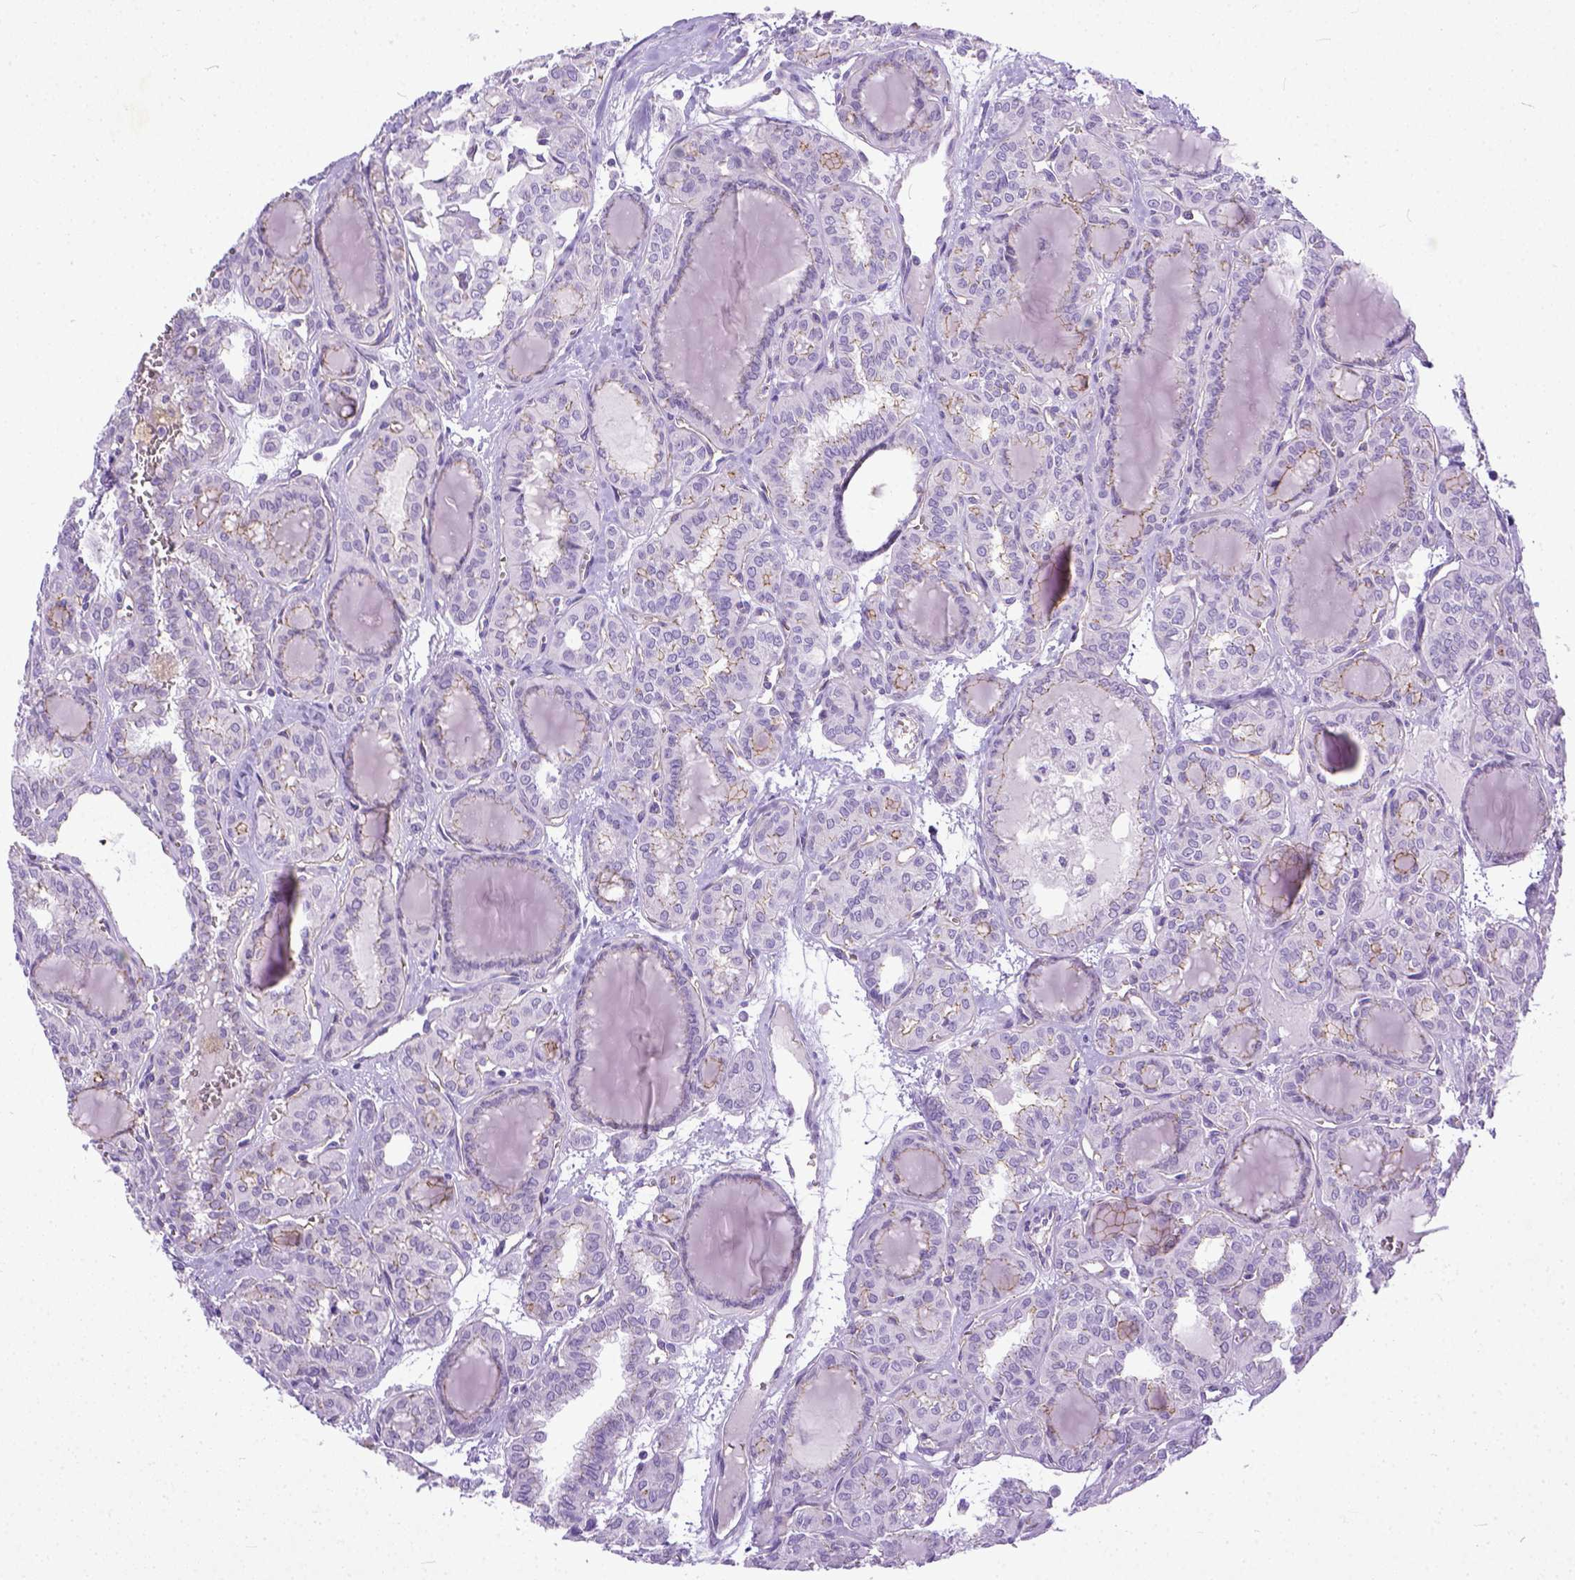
{"staining": {"intensity": "weak", "quantity": "25%-75%", "location": "cytoplasmic/membranous"}, "tissue": "thyroid cancer", "cell_type": "Tumor cells", "image_type": "cancer", "snomed": [{"axis": "morphology", "description": "Papillary adenocarcinoma, NOS"}, {"axis": "topography", "description": "Thyroid gland"}], "caption": "Thyroid cancer stained with a brown dye shows weak cytoplasmic/membranous positive positivity in about 25%-75% of tumor cells.", "gene": "ADGRF1", "patient": {"sex": "female", "age": 41}}